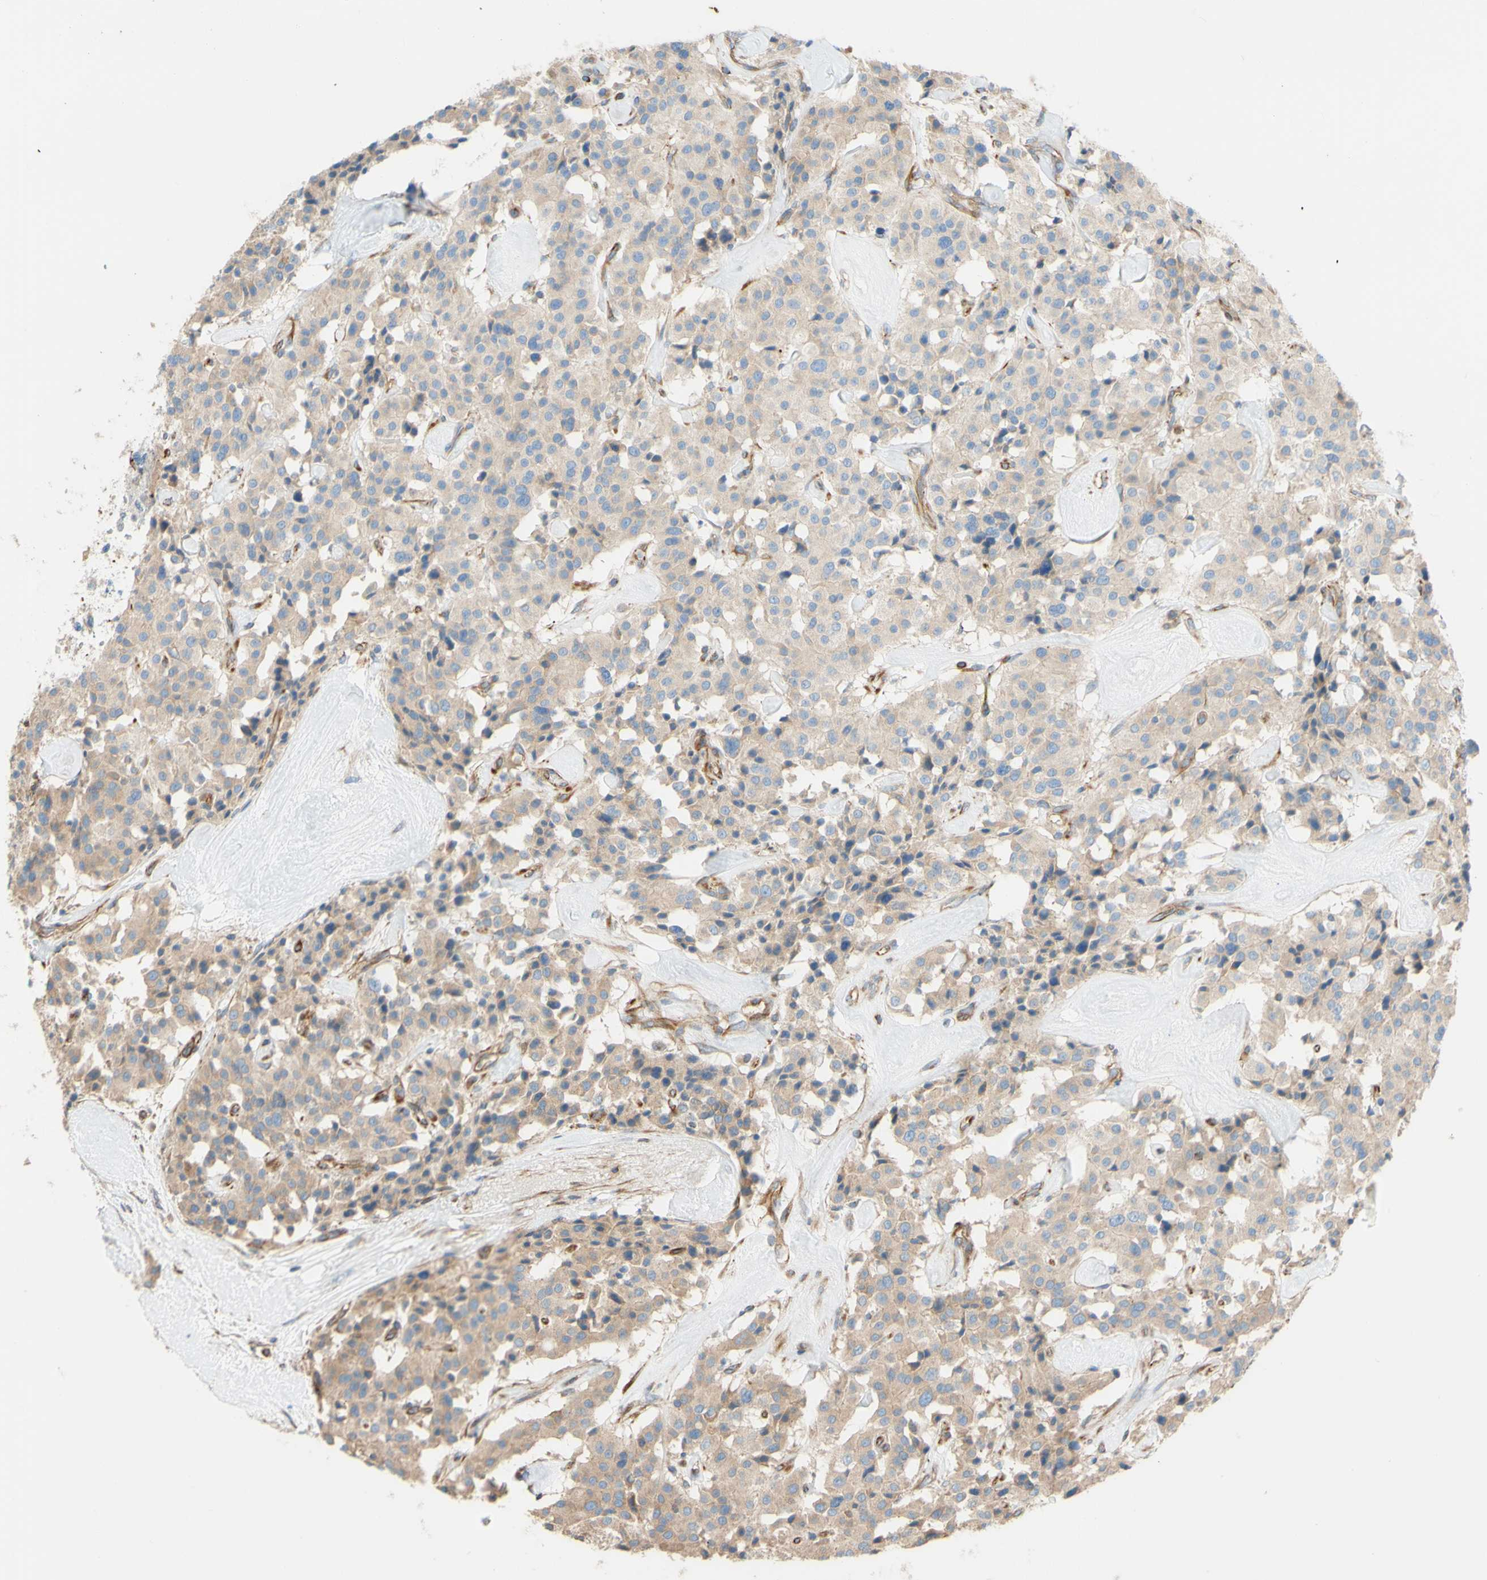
{"staining": {"intensity": "weak", "quantity": ">75%", "location": "cytoplasmic/membranous"}, "tissue": "carcinoid", "cell_type": "Tumor cells", "image_type": "cancer", "snomed": [{"axis": "morphology", "description": "Carcinoid, malignant, NOS"}, {"axis": "topography", "description": "Lung"}], "caption": "Tumor cells display weak cytoplasmic/membranous staining in approximately >75% of cells in malignant carcinoid.", "gene": "C1orf43", "patient": {"sex": "male", "age": 30}}